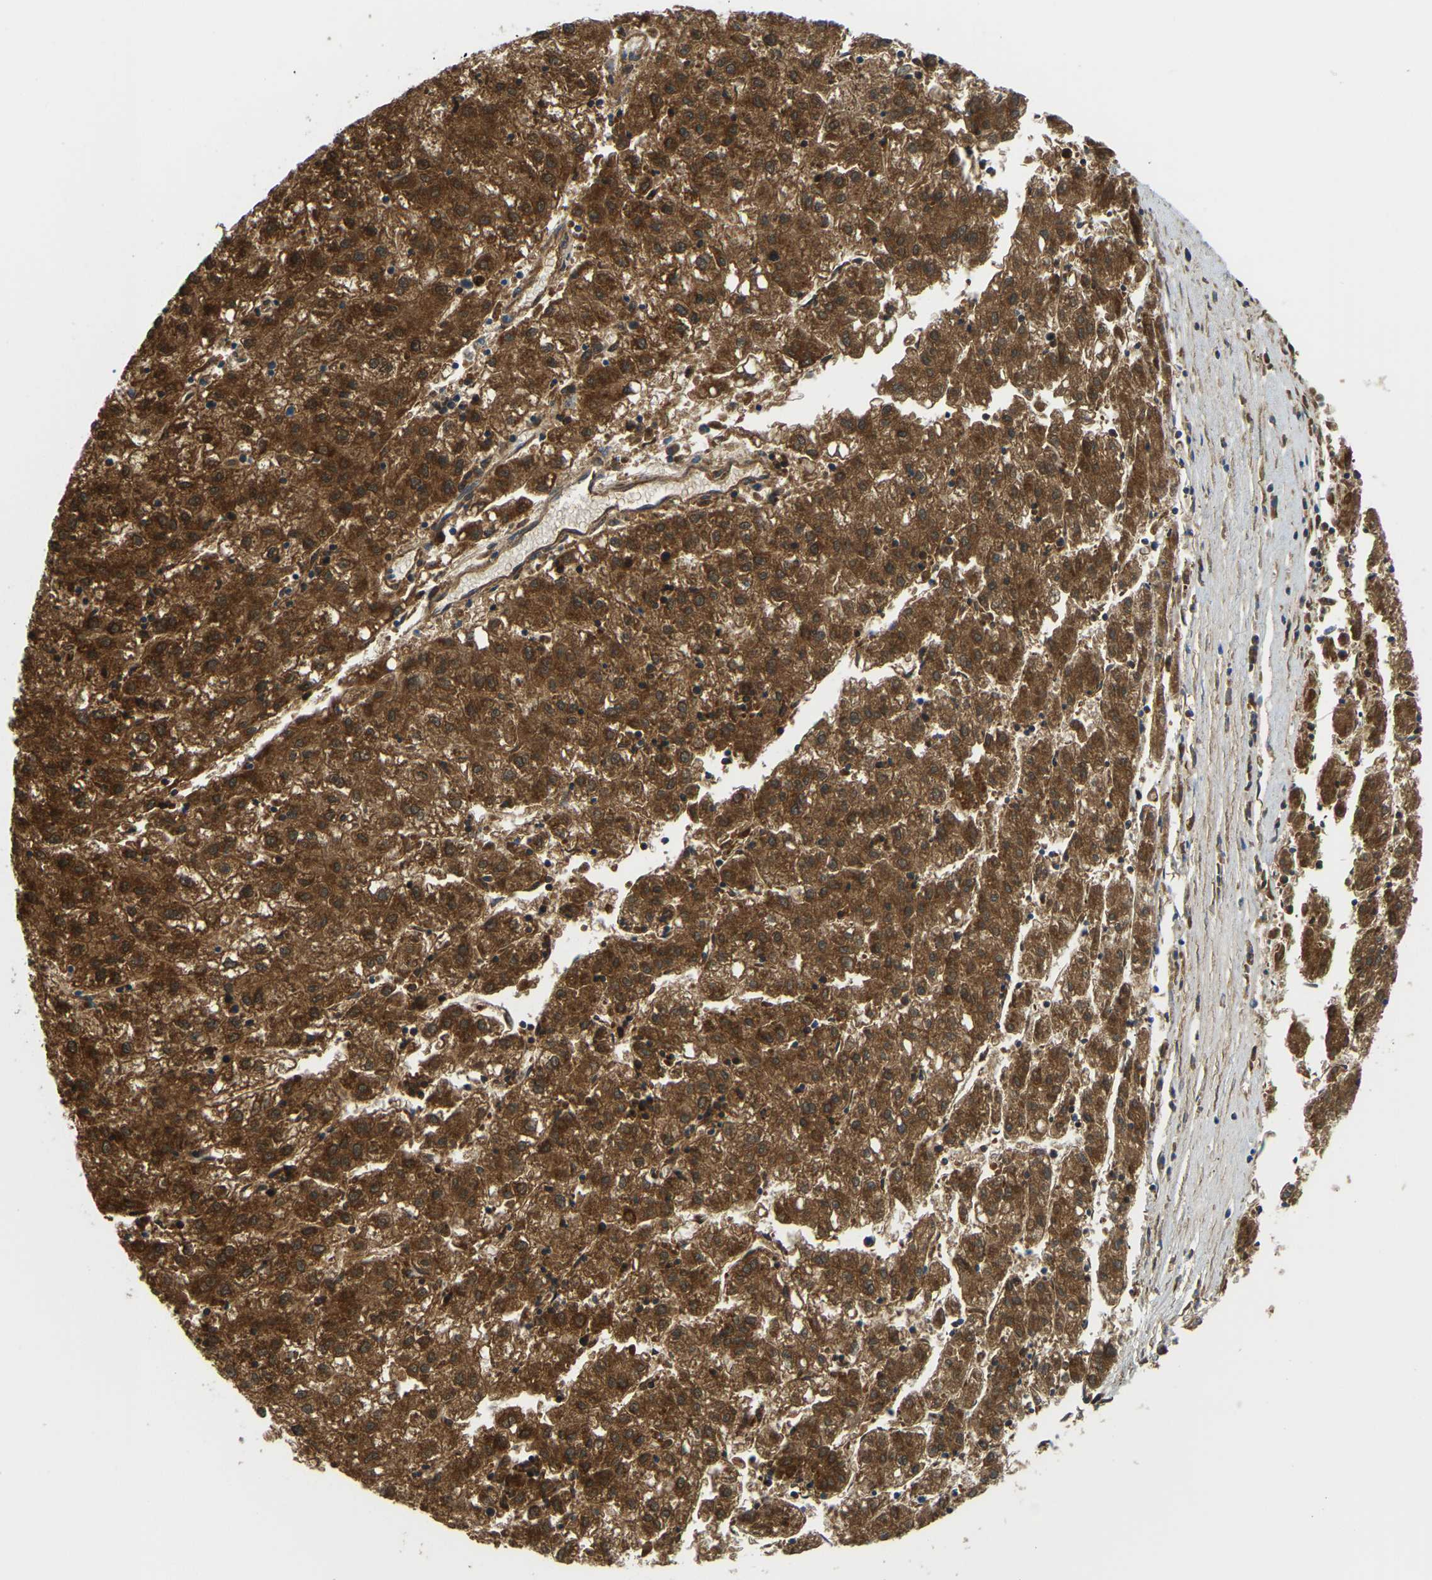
{"staining": {"intensity": "strong", "quantity": ">75%", "location": "cytoplasmic/membranous"}, "tissue": "liver cancer", "cell_type": "Tumor cells", "image_type": "cancer", "snomed": [{"axis": "morphology", "description": "Carcinoma, Hepatocellular, NOS"}, {"axis": "topography", "description": "Liver"}], "caption": "The micrograph displays immunohistochemical staining of liver cancer (hepatocellular carcinoma). There is strong cytoplasmic/membranous positivity is seen in about >75% of tumor cells. The protein of interest is stained brown, and the nuclei are stained in blue (DAB (3,3'-diaminobenzidine) IHC with brightfield microscopy, high magnification).", "gene": "GDA", "patient": {"sex": "male", "age": 72}}